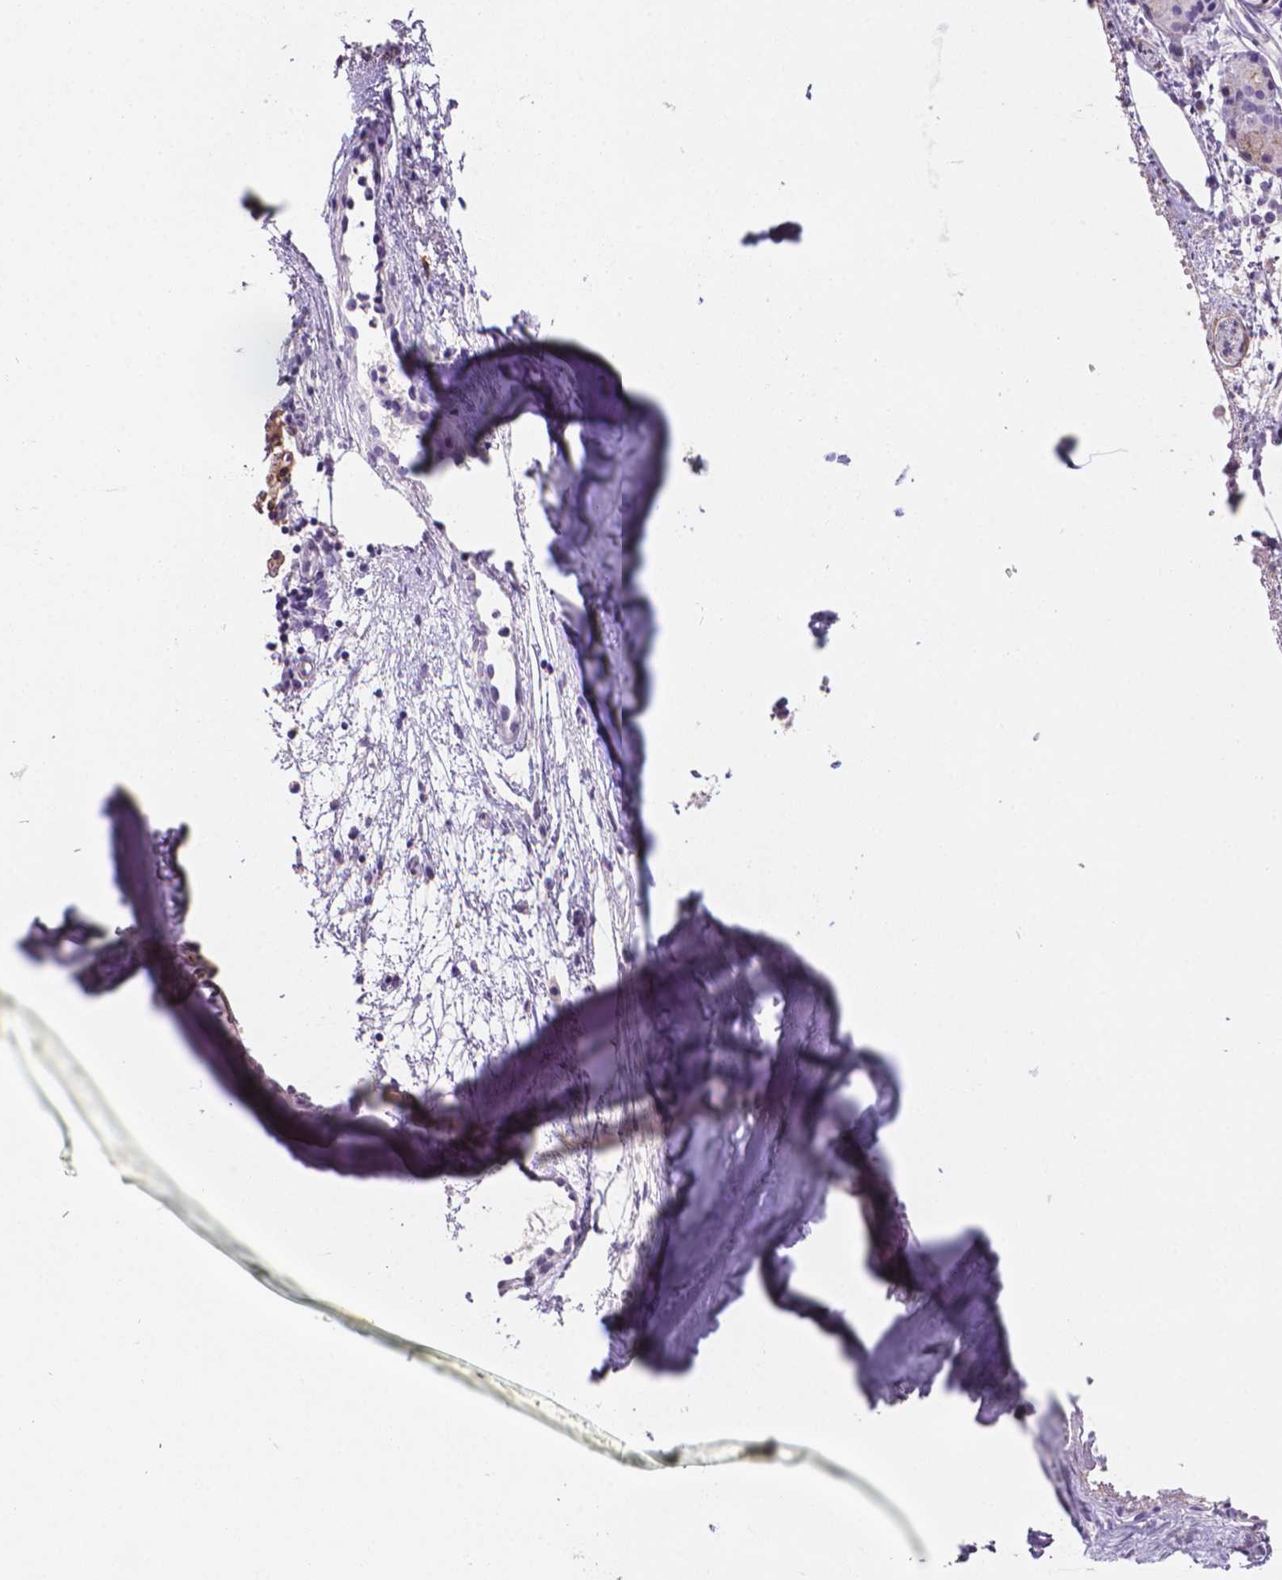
{"staining": {"intensity": "strong", "quantity": ">75%", "location": "cytoplasmic/membranous"}, "tissue": "nasopharynx", "cell_type": "Respiratory epithelial cells", "image_type": "normal", "snomed": [{"axis": "morphology", "description": "Normal tissue, NOS"}, {"axis": "topography", "description": "Nasopharynx"}], "caption": "This is an image of IHC staining of normal nasopharynx, which shows strong staining in the cytoplasmic/membranous of respiratory epithelial cells.", "gene": "MUC1", "patient": {"sex": "female", "age": 52}}